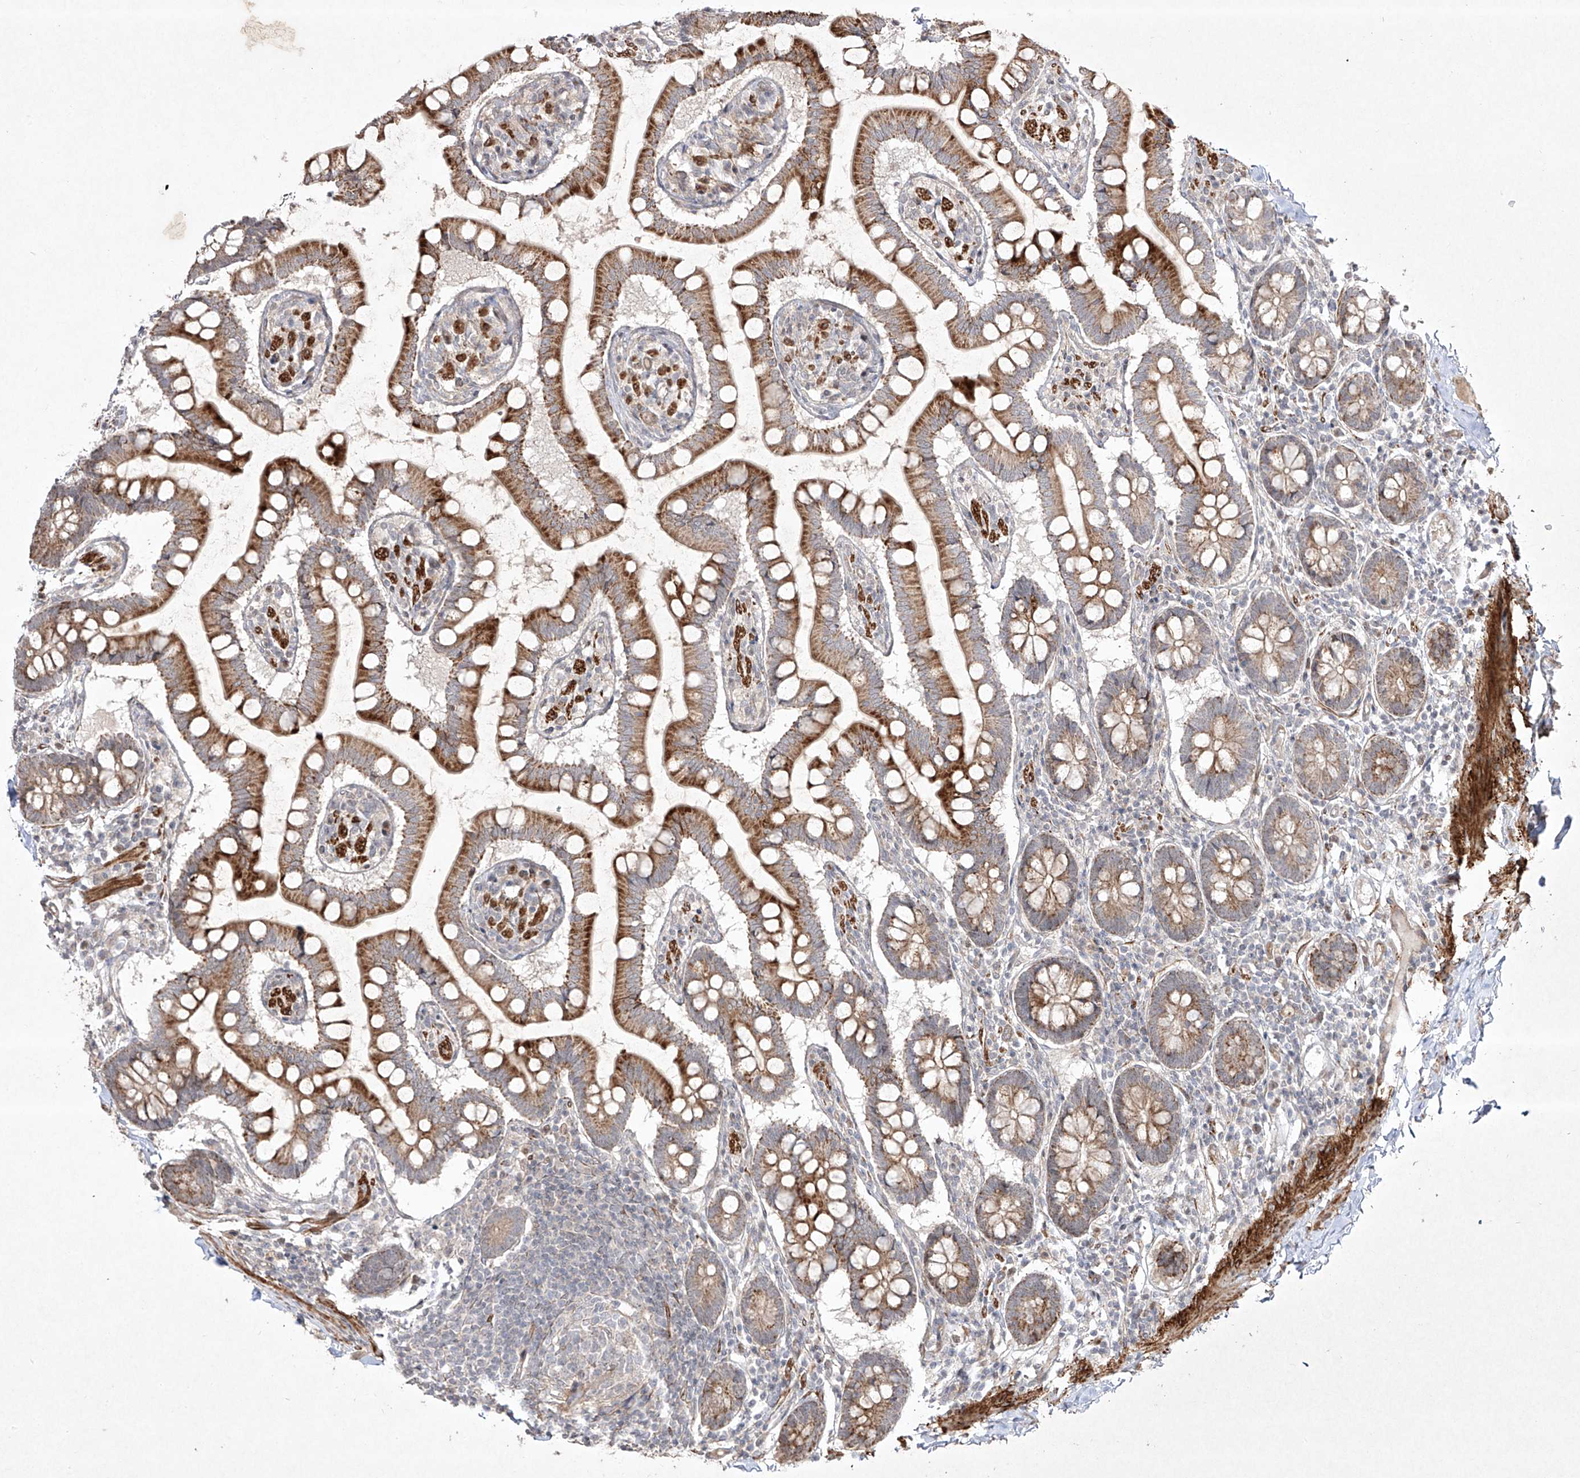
{"staining": {"intensity": "strong", "quantity": "25%-75%", "location": "cytoplasmic/membranous"}, "tissue": "small intestine", "cell_type": "Glandular cells", "image_type": "normal", "snomed": [{"axis": "morphology", "description": "Normal tissue, NOS"}, {"axis": "topography", "description": "Small intestine"}], "caption": "Protein positivity by immunohistochemistry displays strong cytoplasmic/membranous positivity in about 25%-75% of glandular cells in benign small intestine. The staining was performed using DAB (3,3'-diaminobenzidine) to visualize the protein expression in brown, while the nuclei were stained in blue with hematoxylin (Magnification: 20x).", "gene": "KDM1B", "patient": {"sex": "male", "age": 41}}